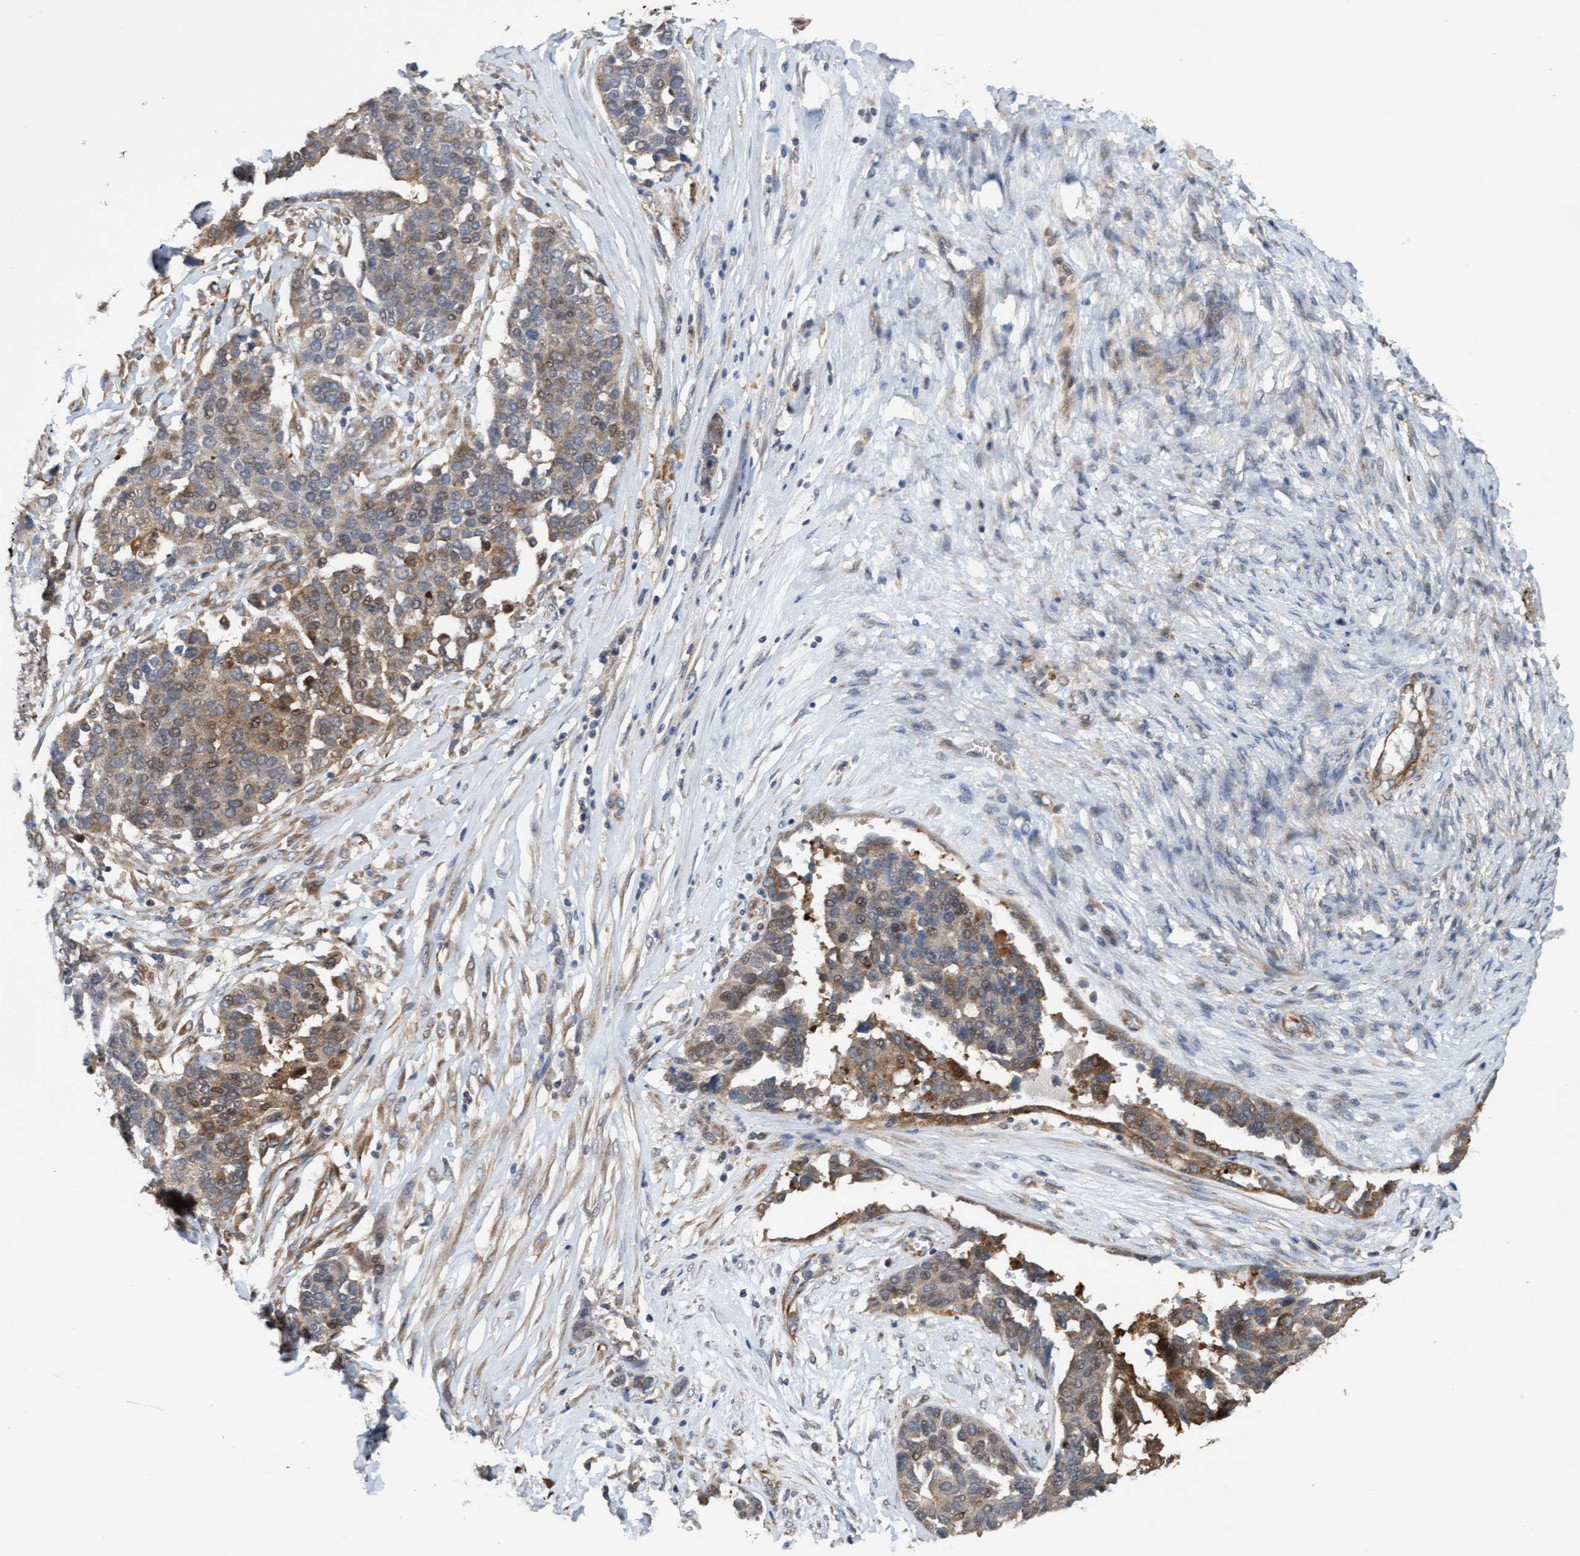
{"staining": {"intensity": "moderate", "quantity": ">75%", "location": "cytoplasmic/membranous"}, "tissue": "ovarian cancer", "cell_type": "Tumor cells", "image_type": "cancer", "snomed": [{"axis": "morphology", "description": "Cystadenocarcinoma, serous, NOS"}, {"axis": "topography", "description": "Ovary"}], "caption": "This is an image of IHC staining of ovarian cancer (serous cystadenocarcinoma), which shows moderate expression in the cytoplasmic/membranous of tumor cells.", "gene": "ITFG1", "patient": {"sex": "female", "age": 44}}